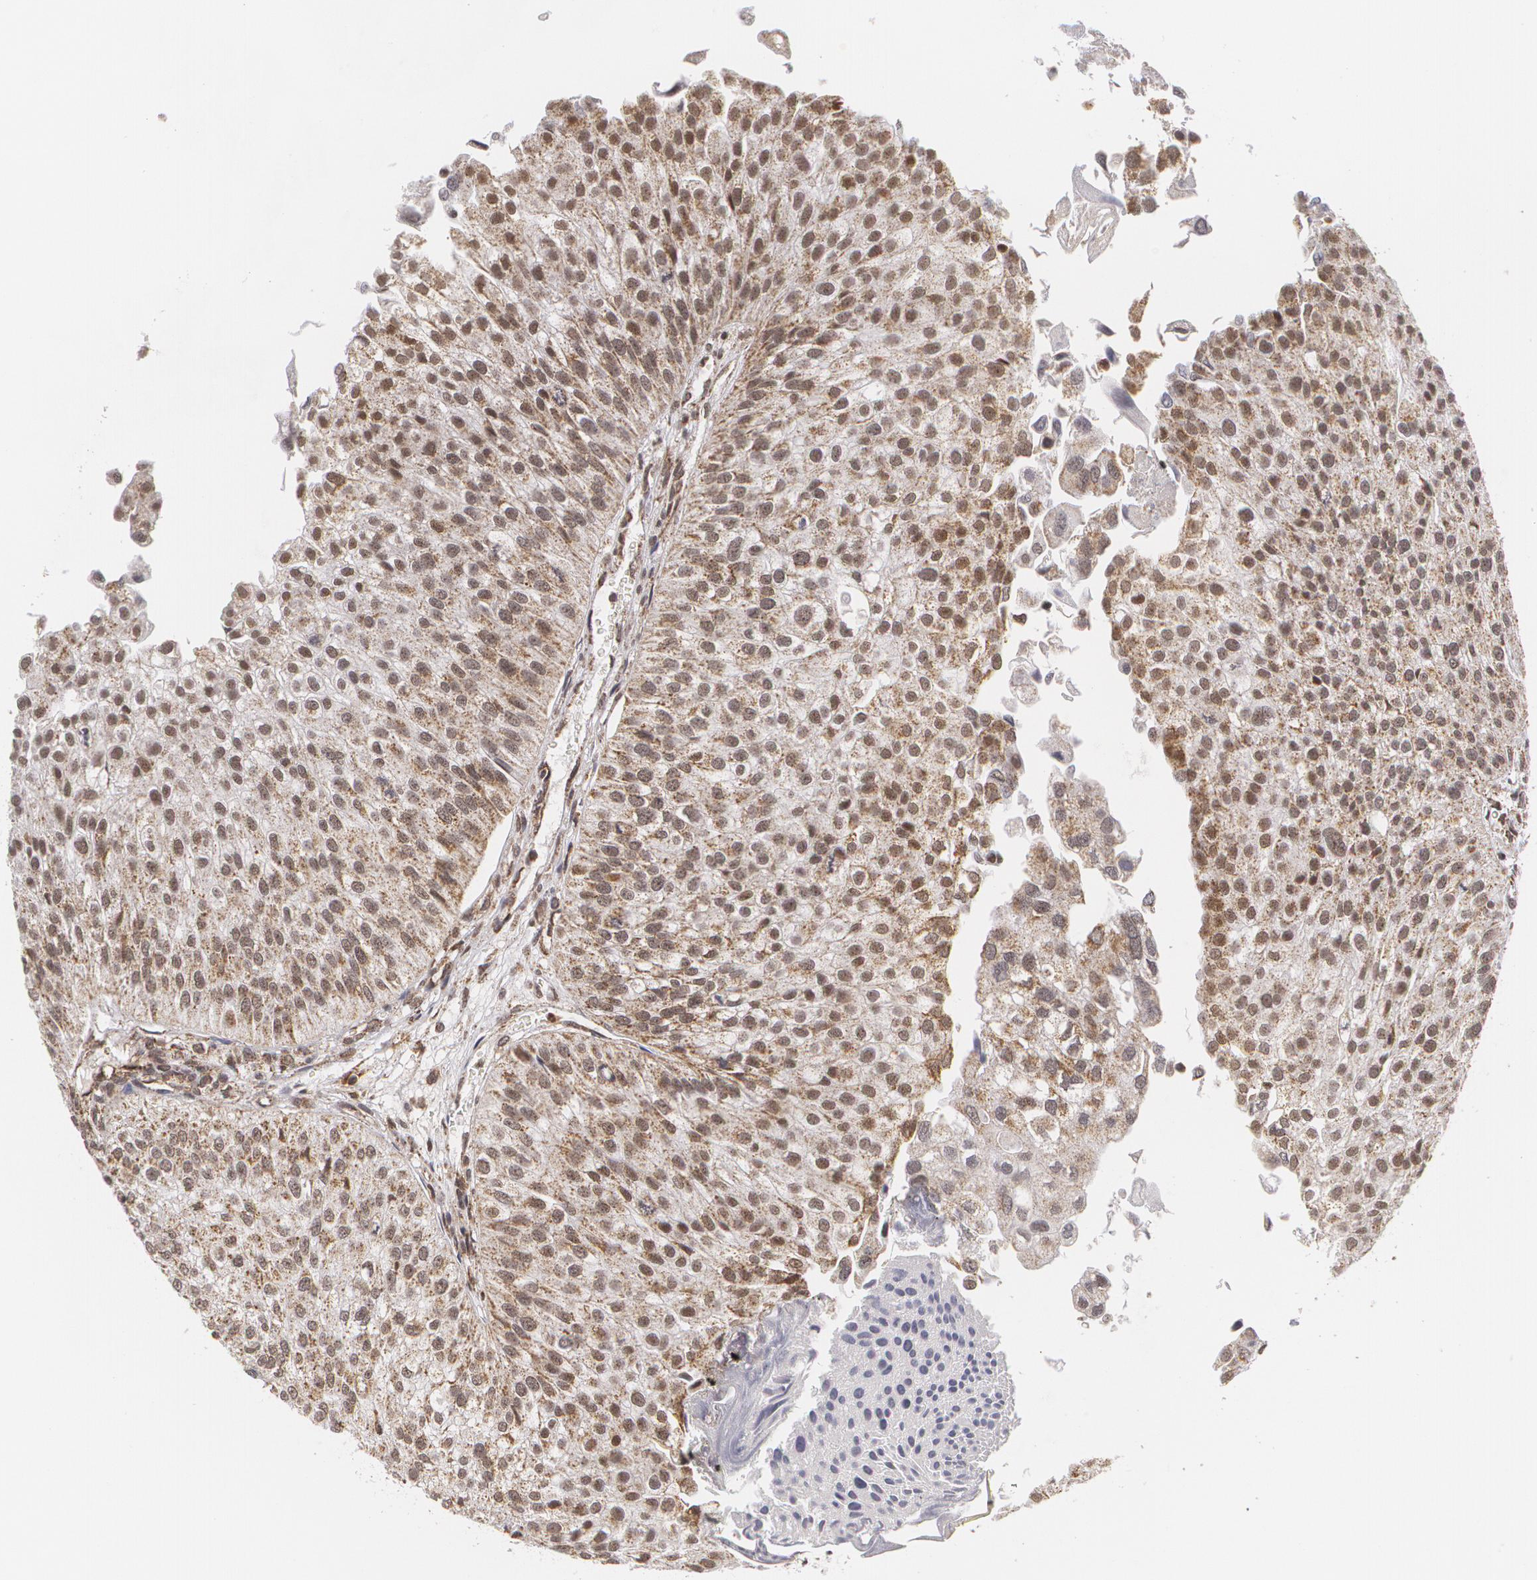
{"staining": {"intensity": "moderate", "quantity": "25%-75%", "location": "nuclear"}, "tissue": "urothelial cancer", "cell_type": "Tumor cells", "image_type": "cancer", "snomed": [{"axis": "morphology", "description": "Urothelial carcinoma, Low grade"}, {"axis": "topography", "description": "Urinary bladder"}], "caption": "A brown stain shows moderate nuclear expression of a protein in urothelial carcinoma (low-grade) tumor cells.", "gene": "MXD1", "patient": {"sex": "female", "age": 89}}